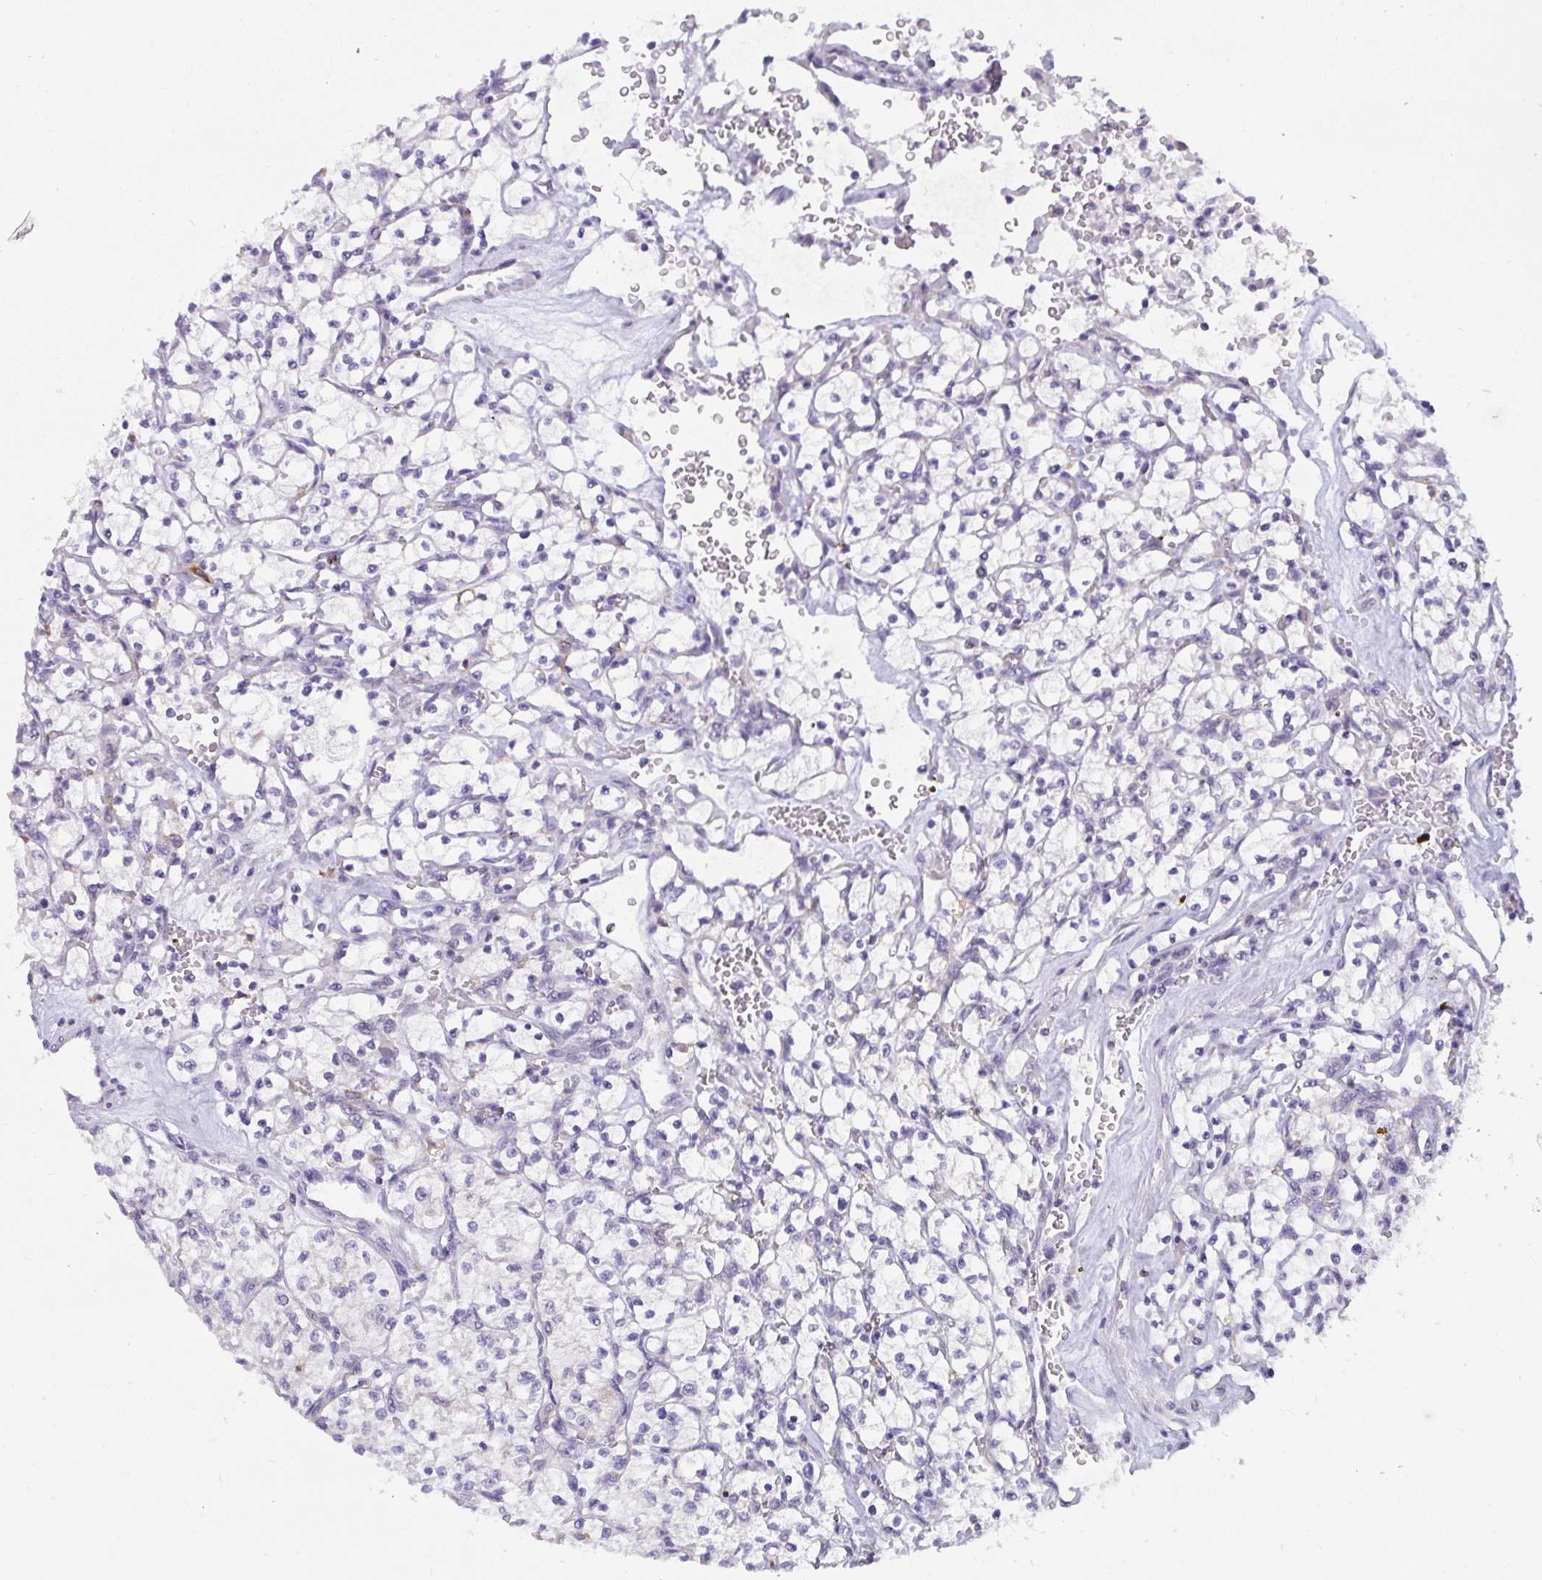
{"staining": {"intensity": "negative", "quantity": "none", "location": "none"}, "tissue": "renal cancer", "cell_type": "Tumor cells", "image_type": "cancer", "snomed": [{"axis": "morphology", "description": "Adenocarcinoma, NOS"}, {"axis": "topography", "description": "Kidney"}], "caption": "DAB (3,3'-diaminobenzidine) immunohistochemical staining of human adenocarcinoma (renal) demonstrates no significant positivity in tumor cells.", "gene": "CDK13", "patient": {"sex": "female", "age": 64}}